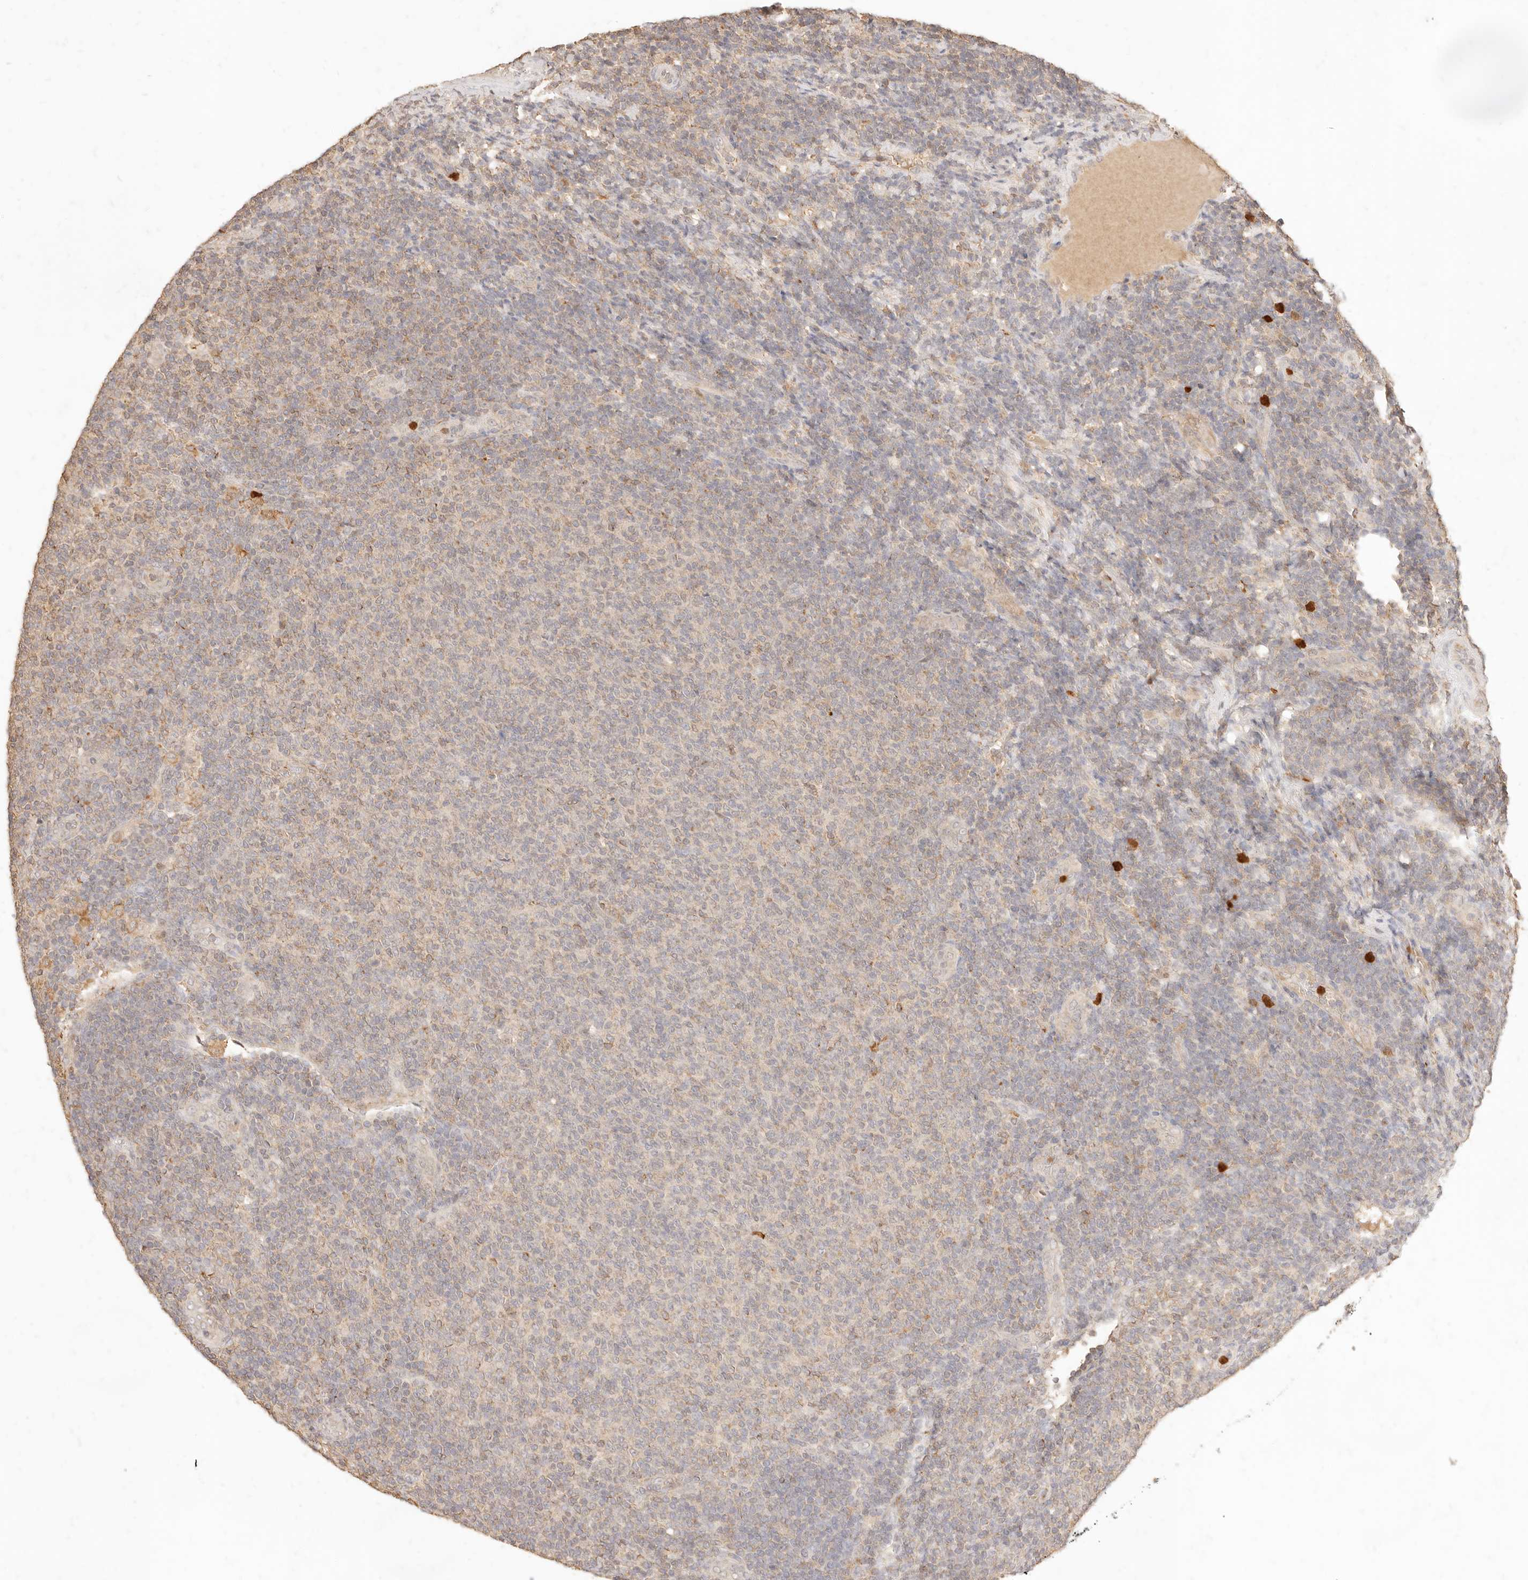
{"staining": {"intensity": "weak", "quantity": "25%-75%", "location": "cytoplasmic/membranous"}, "tissue": "lymphoma", "cell_type": "Tumor cells", "image_type": "cancer", "snomed": [{"axis": "morphology", "description": "Malignant lymphoma, non-Hodgkin's type, Low grade"}, {"axis": "topography", "description": "Lymph node"}], "caption": "Brown immunohistochemical staining in low-grade malignant lymphoma, non-Hodgkin's type exhibits weak cytoplasmic/membranous staining in approximately 25%-75% of tumor cells.", "gene": "TMTC2", "patient": {"sex": "male", "age": 66}}